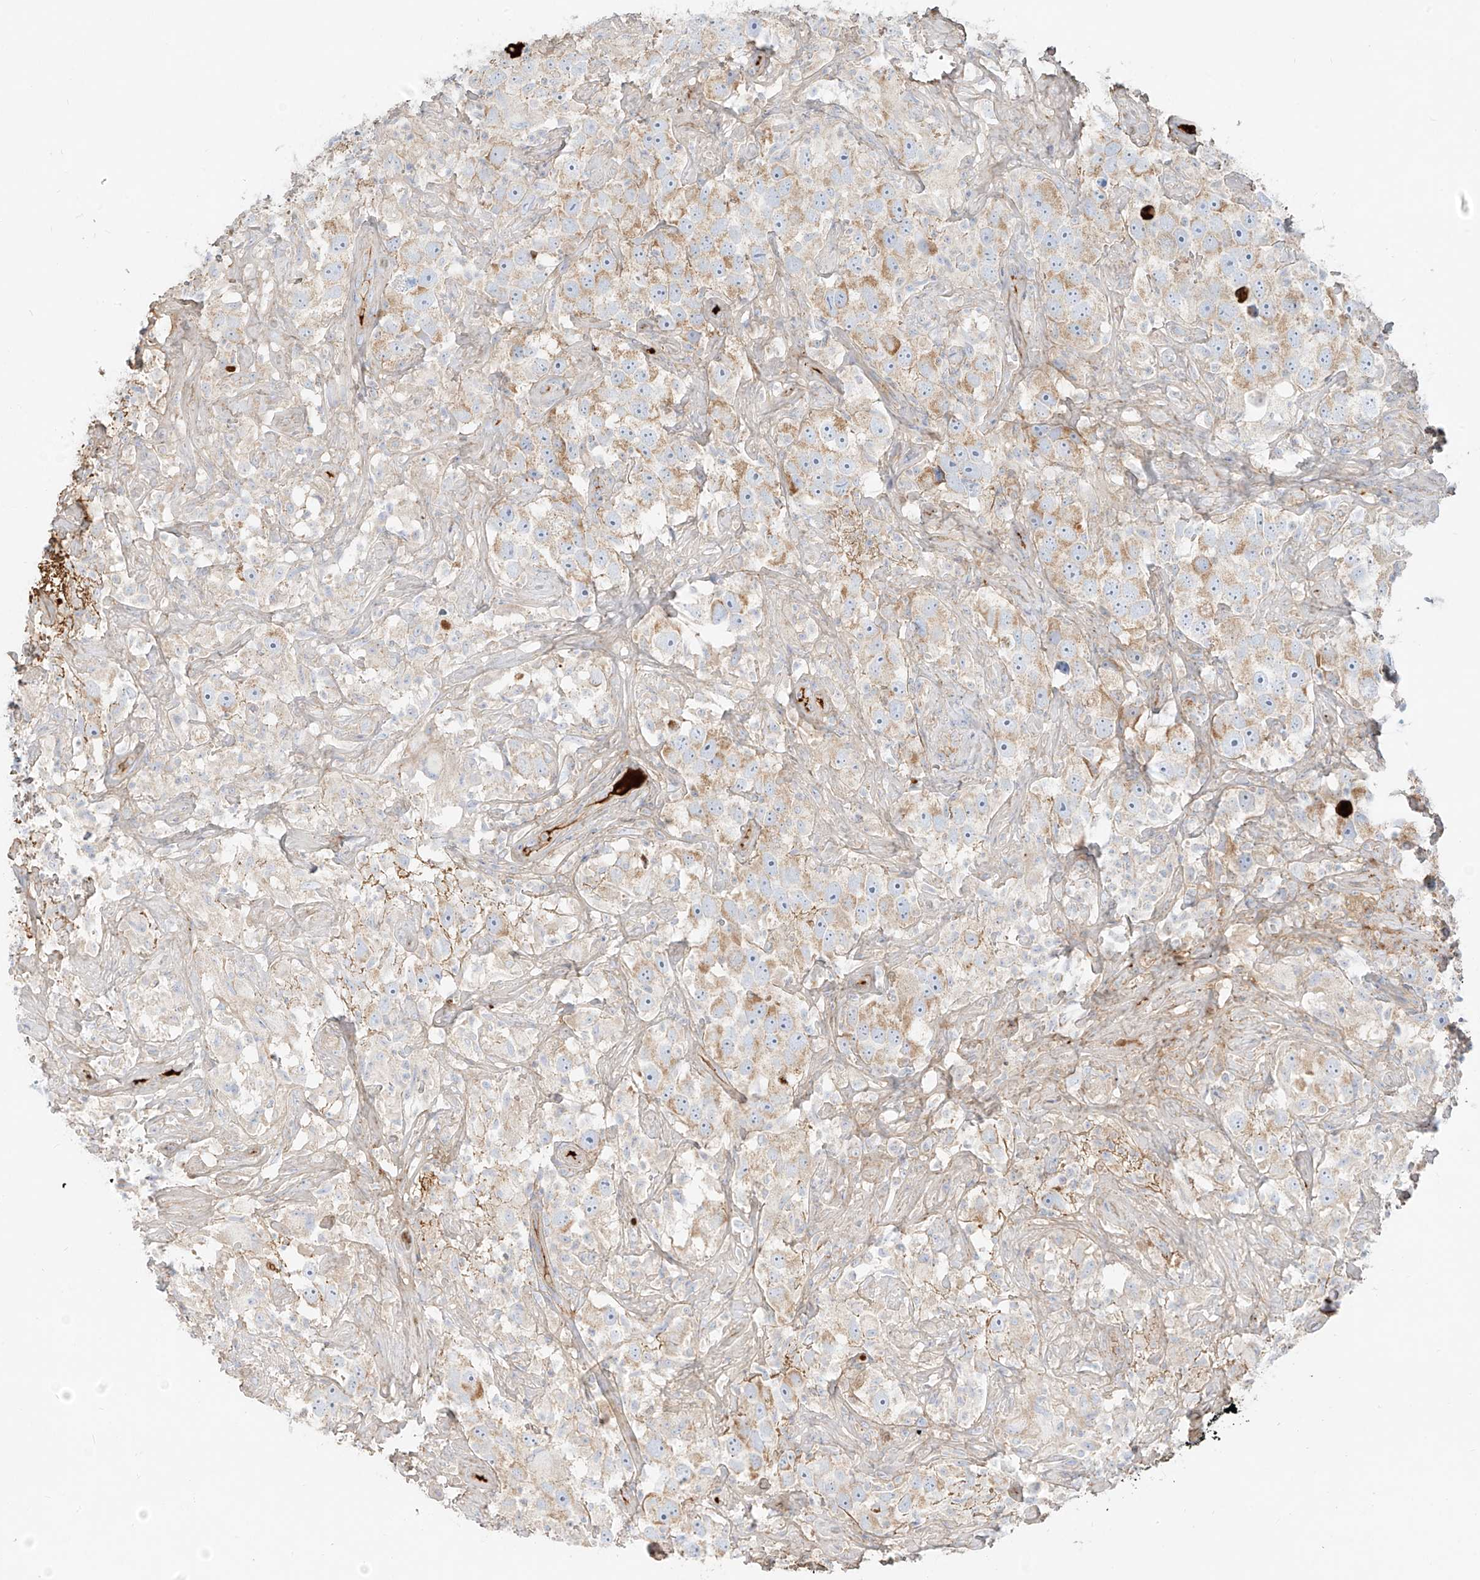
{"staining": {"intensity": "moderate", "quantity": "<25%", "location": "cytoplasmic/membranous"}, "tissue": "testis cancer", "cell_type": "Tumor cells", "image_type": "cancer", "snomed": [{"axis": "morphology", "description": "Seminoma, NOS"}, {"axis": "topography", "description": "Testis"}], "caption": "A high-resolution micrograph shows immunohistochemistry (IHC) staining of testis cancer, which shows moderate cytoplasmic/membranous positivity in approximately <25% of tumor cells.", "gene": "OCSTAMP", "patient": {"sex": "male", "age": 49}}